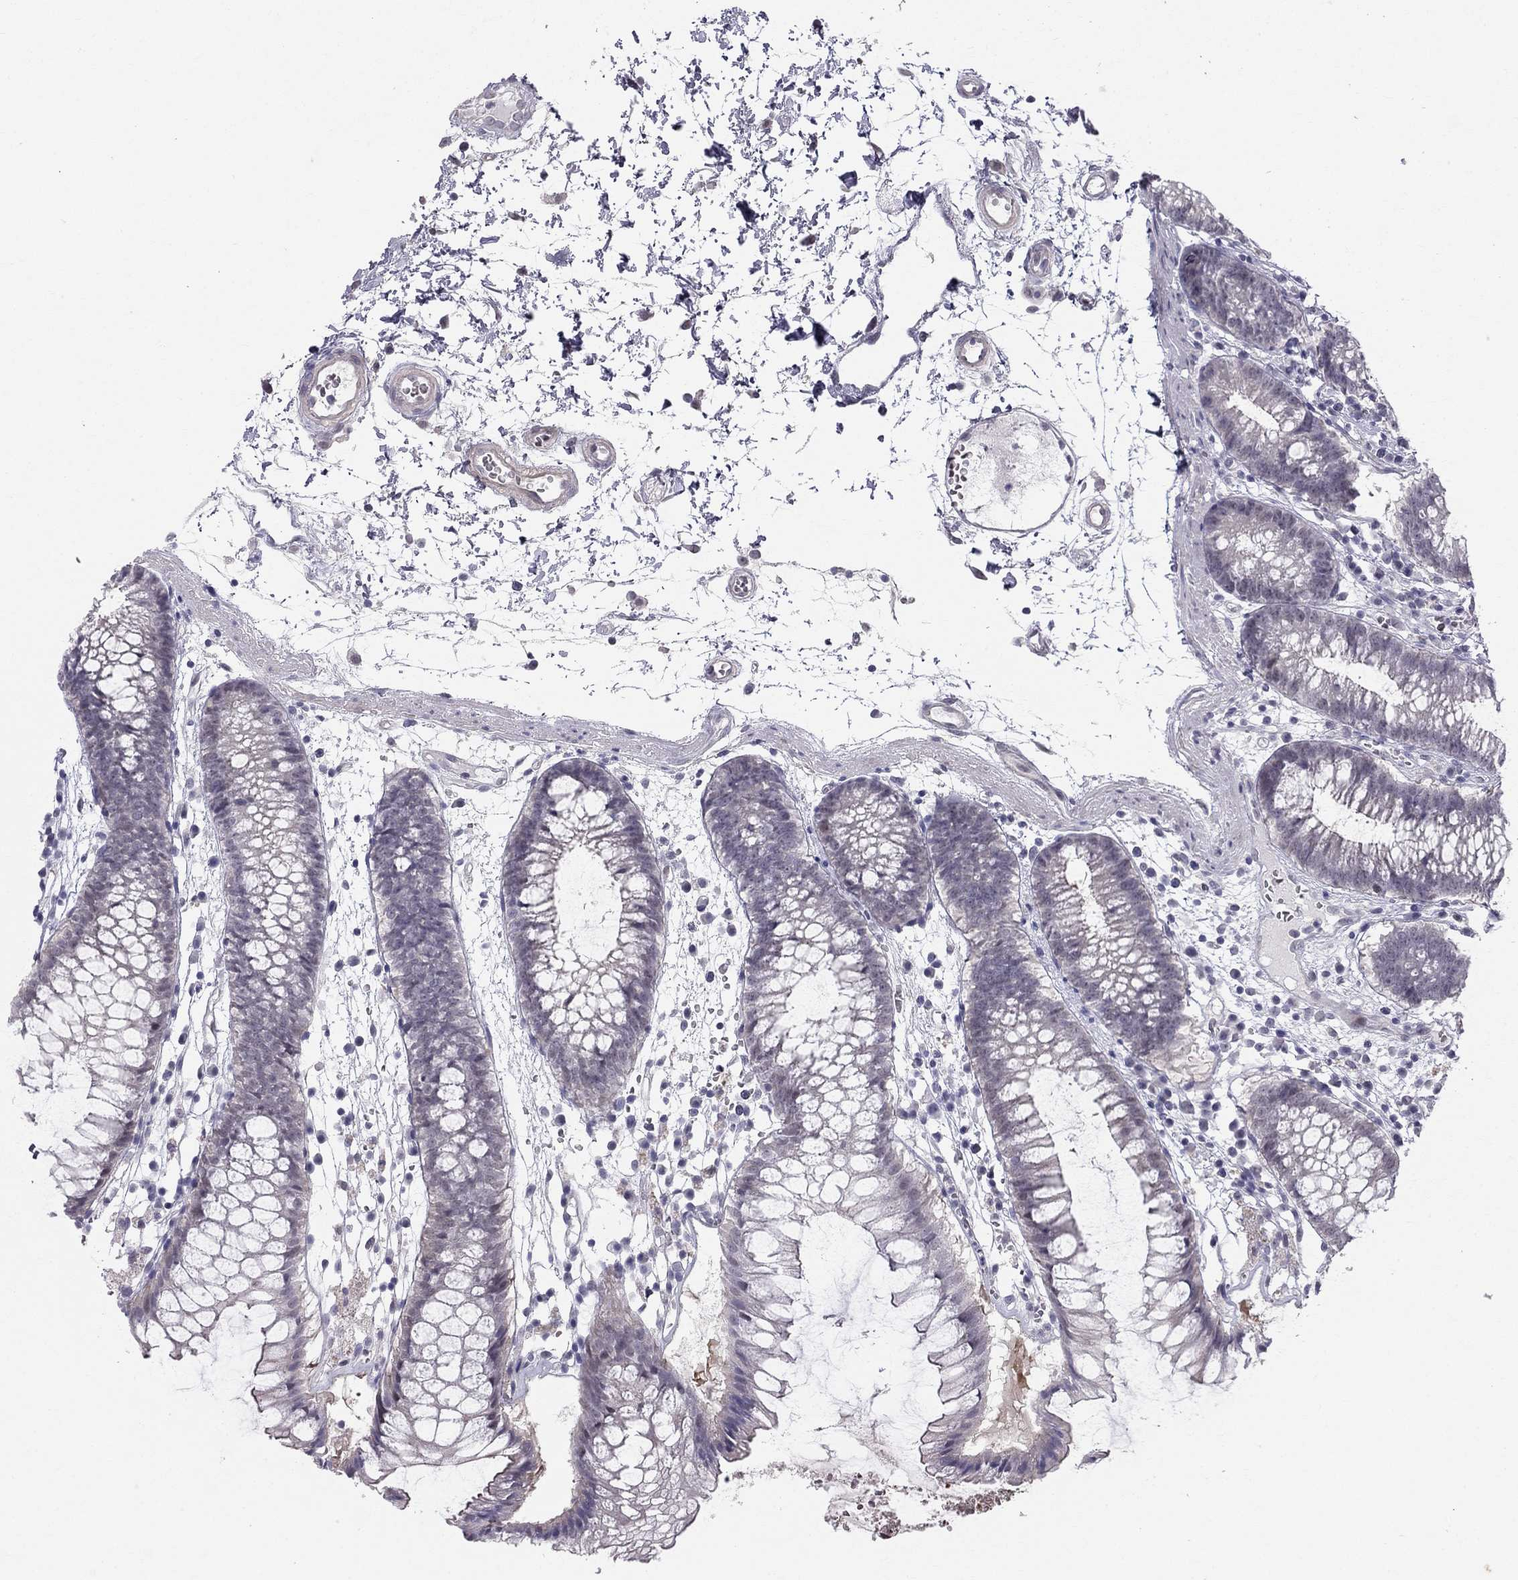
{"staining": {"intensity": "negative", "quantity": "none", "location": "none"}, "tissue": "colon", "cell_type": "Endothelial cells", "image_type": "normal", "snomed": [{"axis": "morphology", "description": "Normal tissue, NOS"}, {"axis": "morphology", "description": "Adenocarcinoma, NOS"}, {"axis": "topography", "description": "Colon"}], "caption": "IHC micrograph of normal colon: human colon stained with DAB (3,3'-diaminobenzidine) reveals no significant protein positivity in endothelial cells.", "gene": "BAG5", "patient": {"sex": "male", "age": 65}}